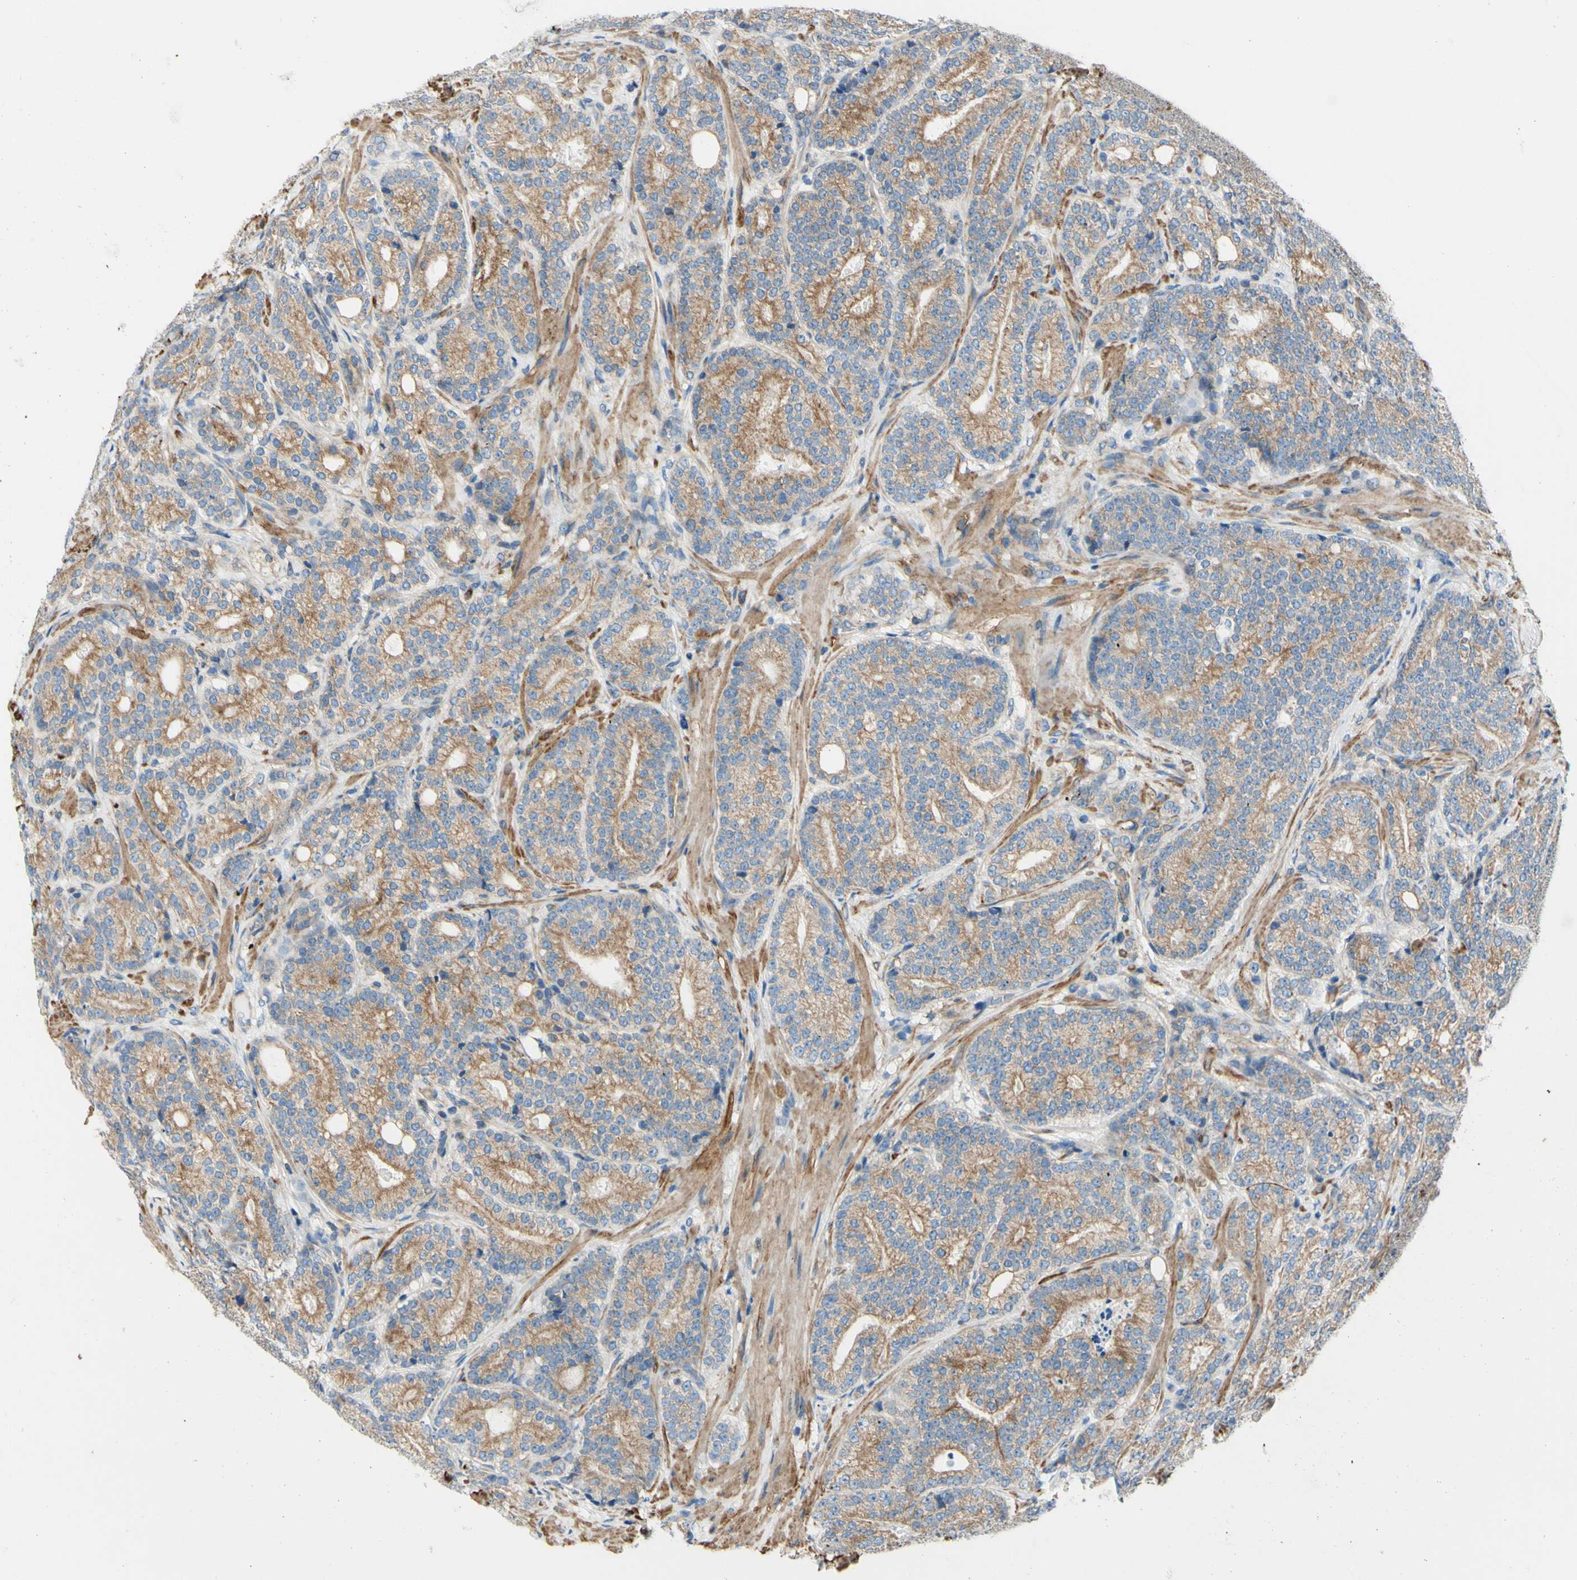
{"staining": {"intensity": "weak", "quantity": ">75%", "location": "cytoplasmic/membranous"}, "tissue": "prostate cancer", "cell_type": "Tumor cells", "image_type": "cancer", "snomed": [{"axis": "morphology", "description": "Adenocarcinoma, High grade"}, {"axis": "topography", "description": "Prostate"}], "caption": "Prostate cancer (adenocarcinoma (high-grade)) was stained to show a protein in brown. There is low levels of weak cytoplasmic/membranous expression in about >75% of tumor cells.", "gene": "RETREG2", "patient": {"sex": "male", "age": 61}}